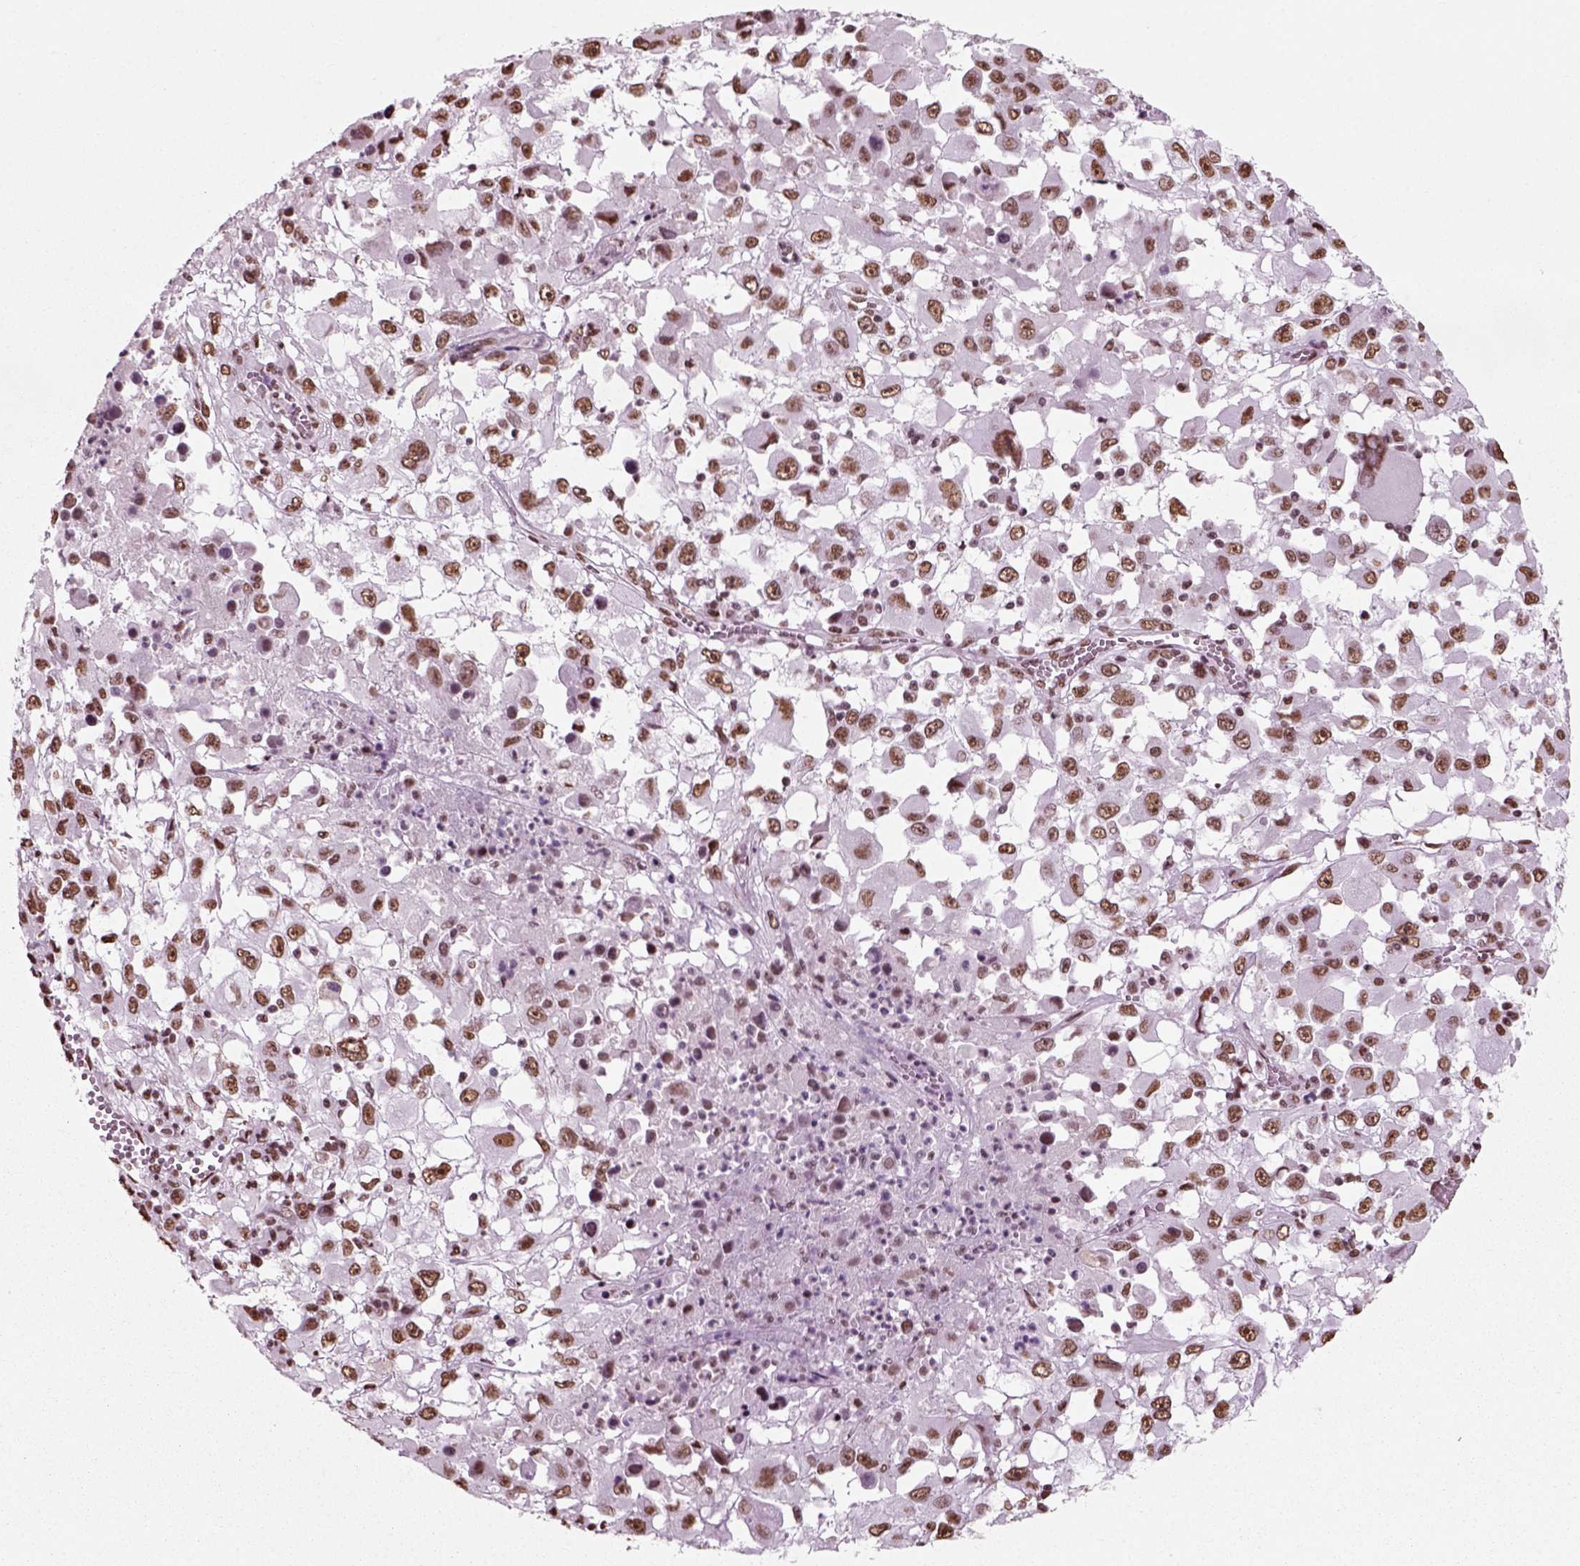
{"staining": {"intensity": "strong", "quantity": ">75%", "location": "nuclear"}, "tissue": "melanoma", "cell_type": "Tumor cells", "image_type": "cancer", "snomed": [{"axis": "morphology", "description": "Malignant melanoma, Metastatic site"}, {"axis": "topography", "description": "Soft tissue"}], "caption": "IHC (DAB) staining of human malignant melanoma (metastatic site) reveals strong nuclear protein staining in approximately >75% of tumor cells.", "gene": "POLR1H", "patient": {"sex": "male", "age": 50}}